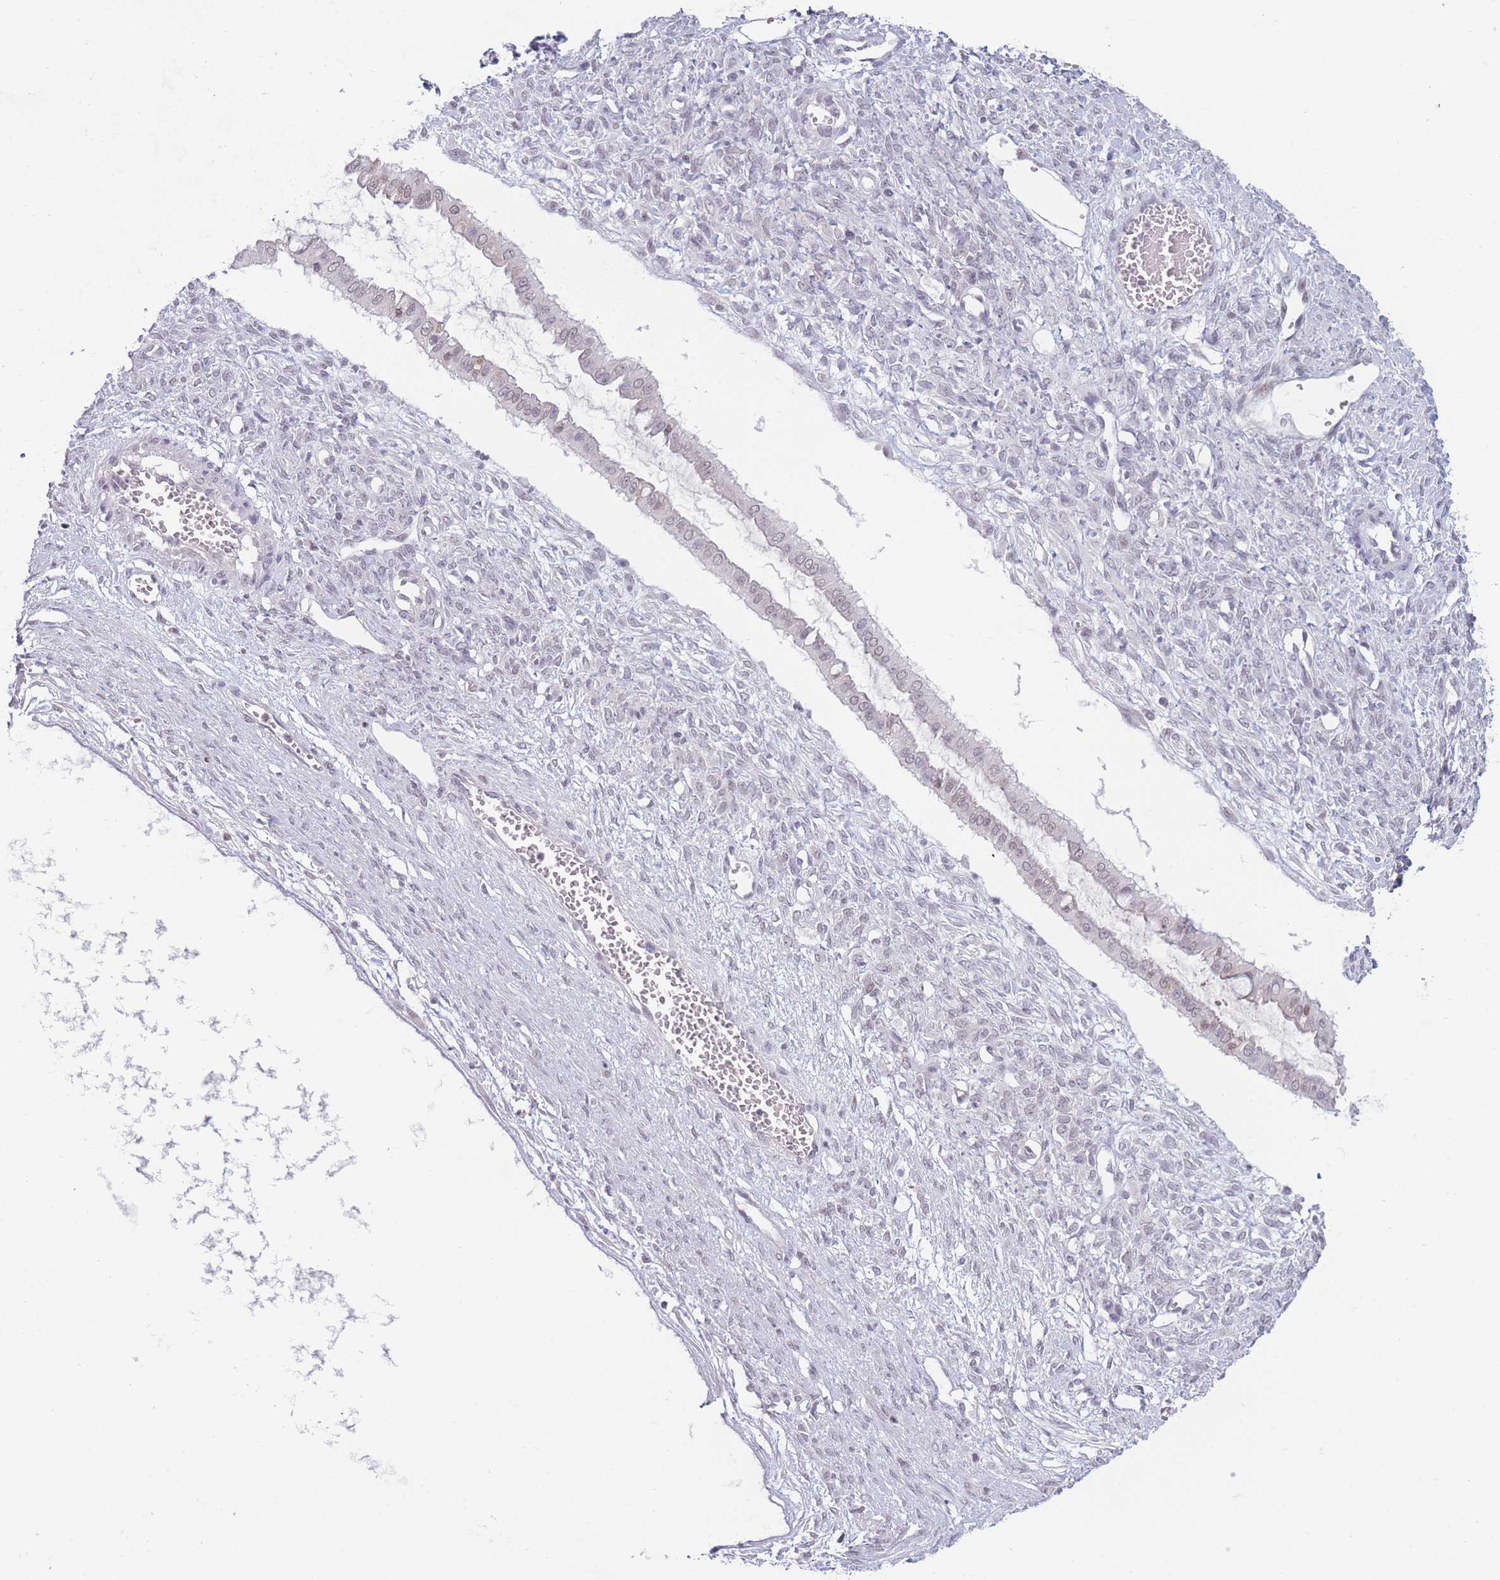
{"staining": {"intensity": "moderate", "quantity": "<25%", "location": "nuclear"}, "tissue": "ovarian cancer", "cell_type": "Tumor cells", "image_type": "cancer", "snomed": [{"axis": "morphology", "description": "Cystadenocarcinoma, mucinous, NOS"}, {"axis": "topography", "description": "Ovary"}], "caption": "Ovarian cancer (mucinous cystadenocarcinoma) was stained to show a protein in brown. There is low levels of moderate nuclear staining in approximately <25% of tumor cells. (Stains: DAB (3,3'-diaminobenzidine) in brown, nuclei in blue, Microscopy: brightfield microscopy at high magnification).", "gene": "ARID3B", "patient": {"sex": "female", "age": 73}}